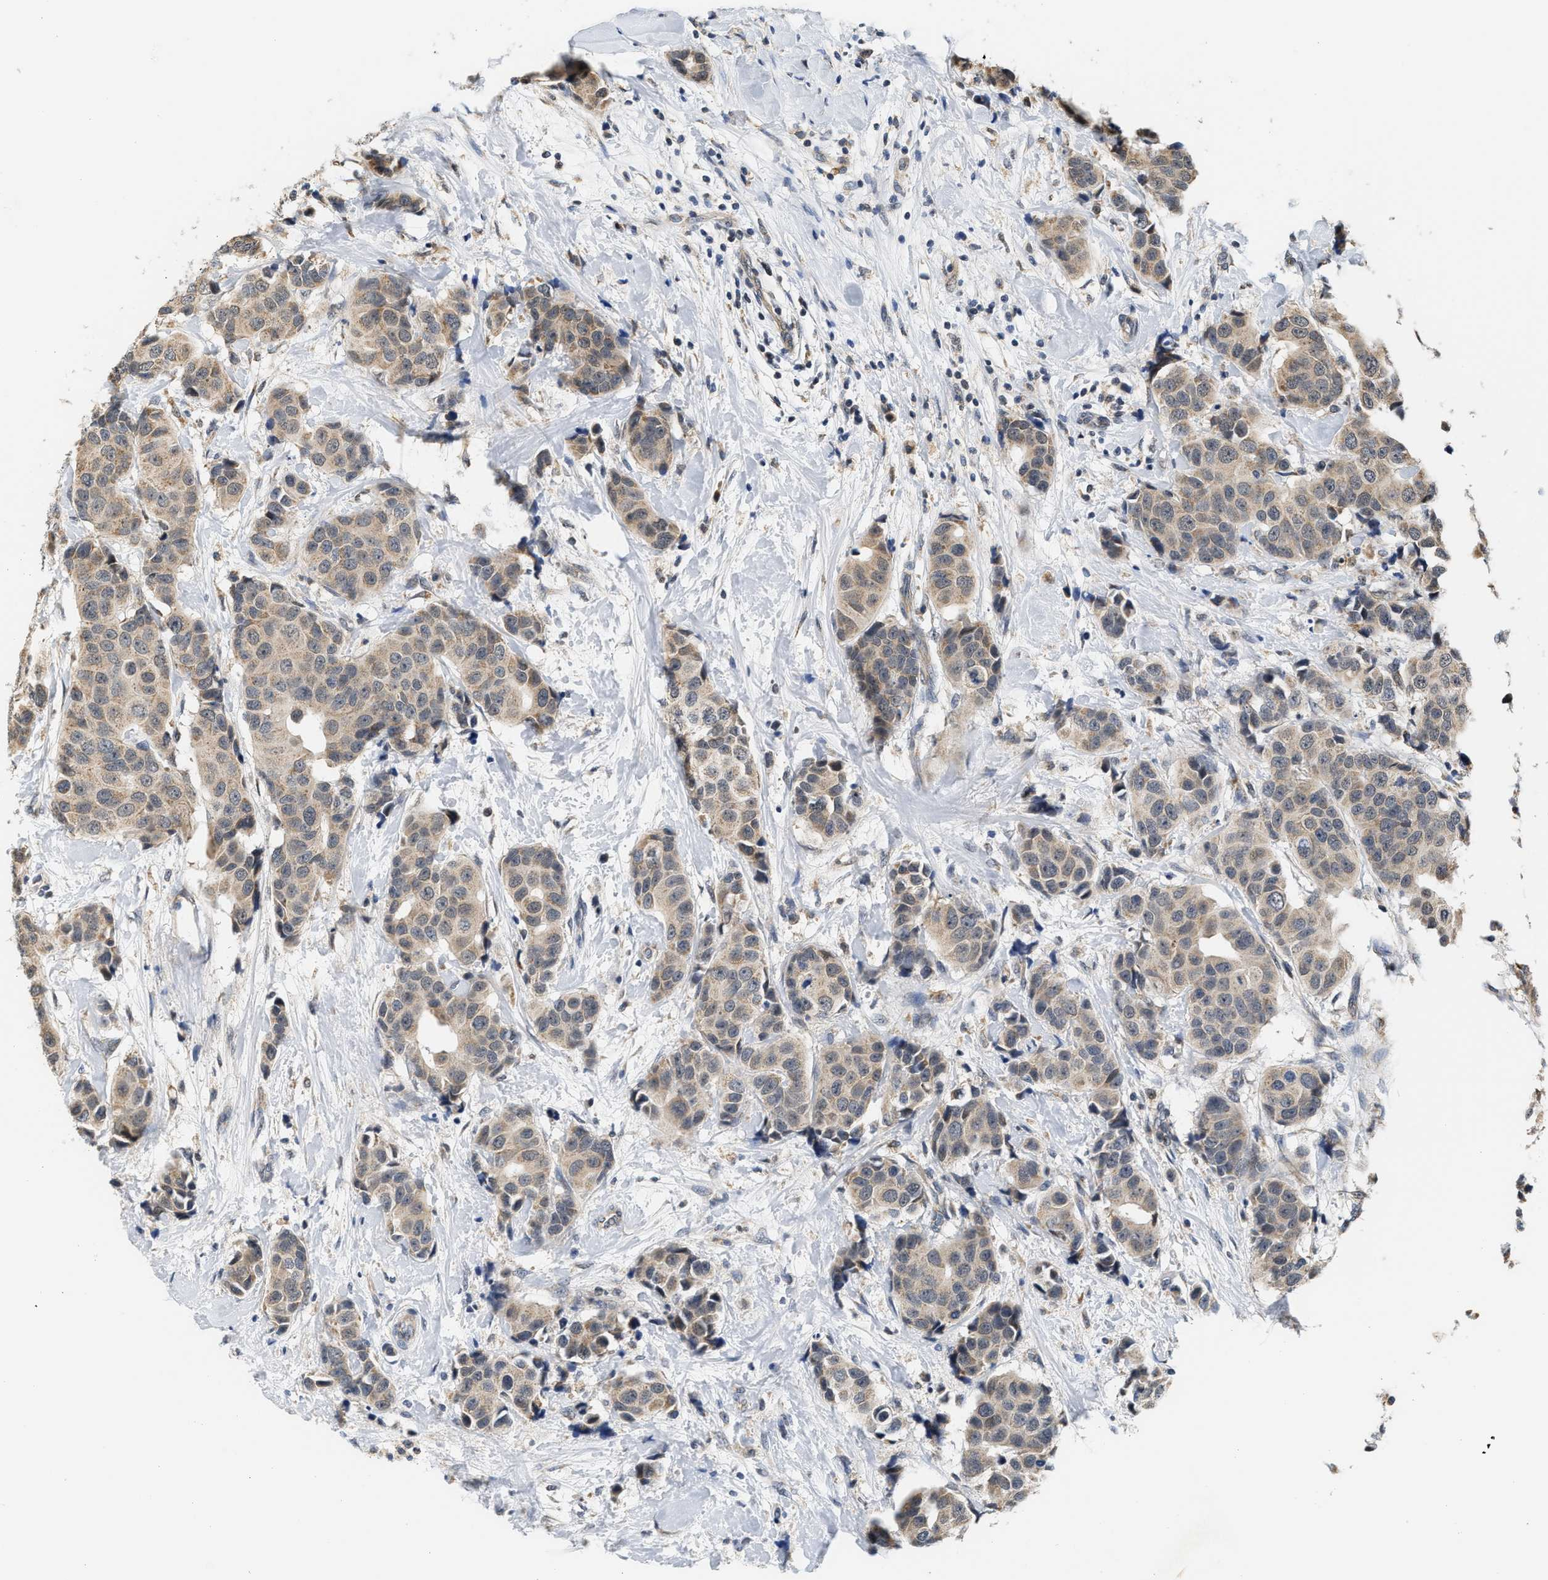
{"staining": {"intensity": "weak", "quantity": ">75%", "location": "cytoplasmic/membranous"}, "tissue": "breast cancer", "cell_type": "Tumor cells", "image_type": "cancer", "snomed": [{"axis": "morphology", "description": "Normal tissue, NOS"}, {"axis": "morphology", "description": "Duct carcinoma"}, {"axis": "topography", "description": "Breast"}], "caption": "Immunohistochemical staining of human breast cancer exhibits weak cytoplasmic/membranous protein staining in approximately >75% of tumor cells.", "gene": "GIGYF1", "patient": {"sex": "female", "age": 39}}